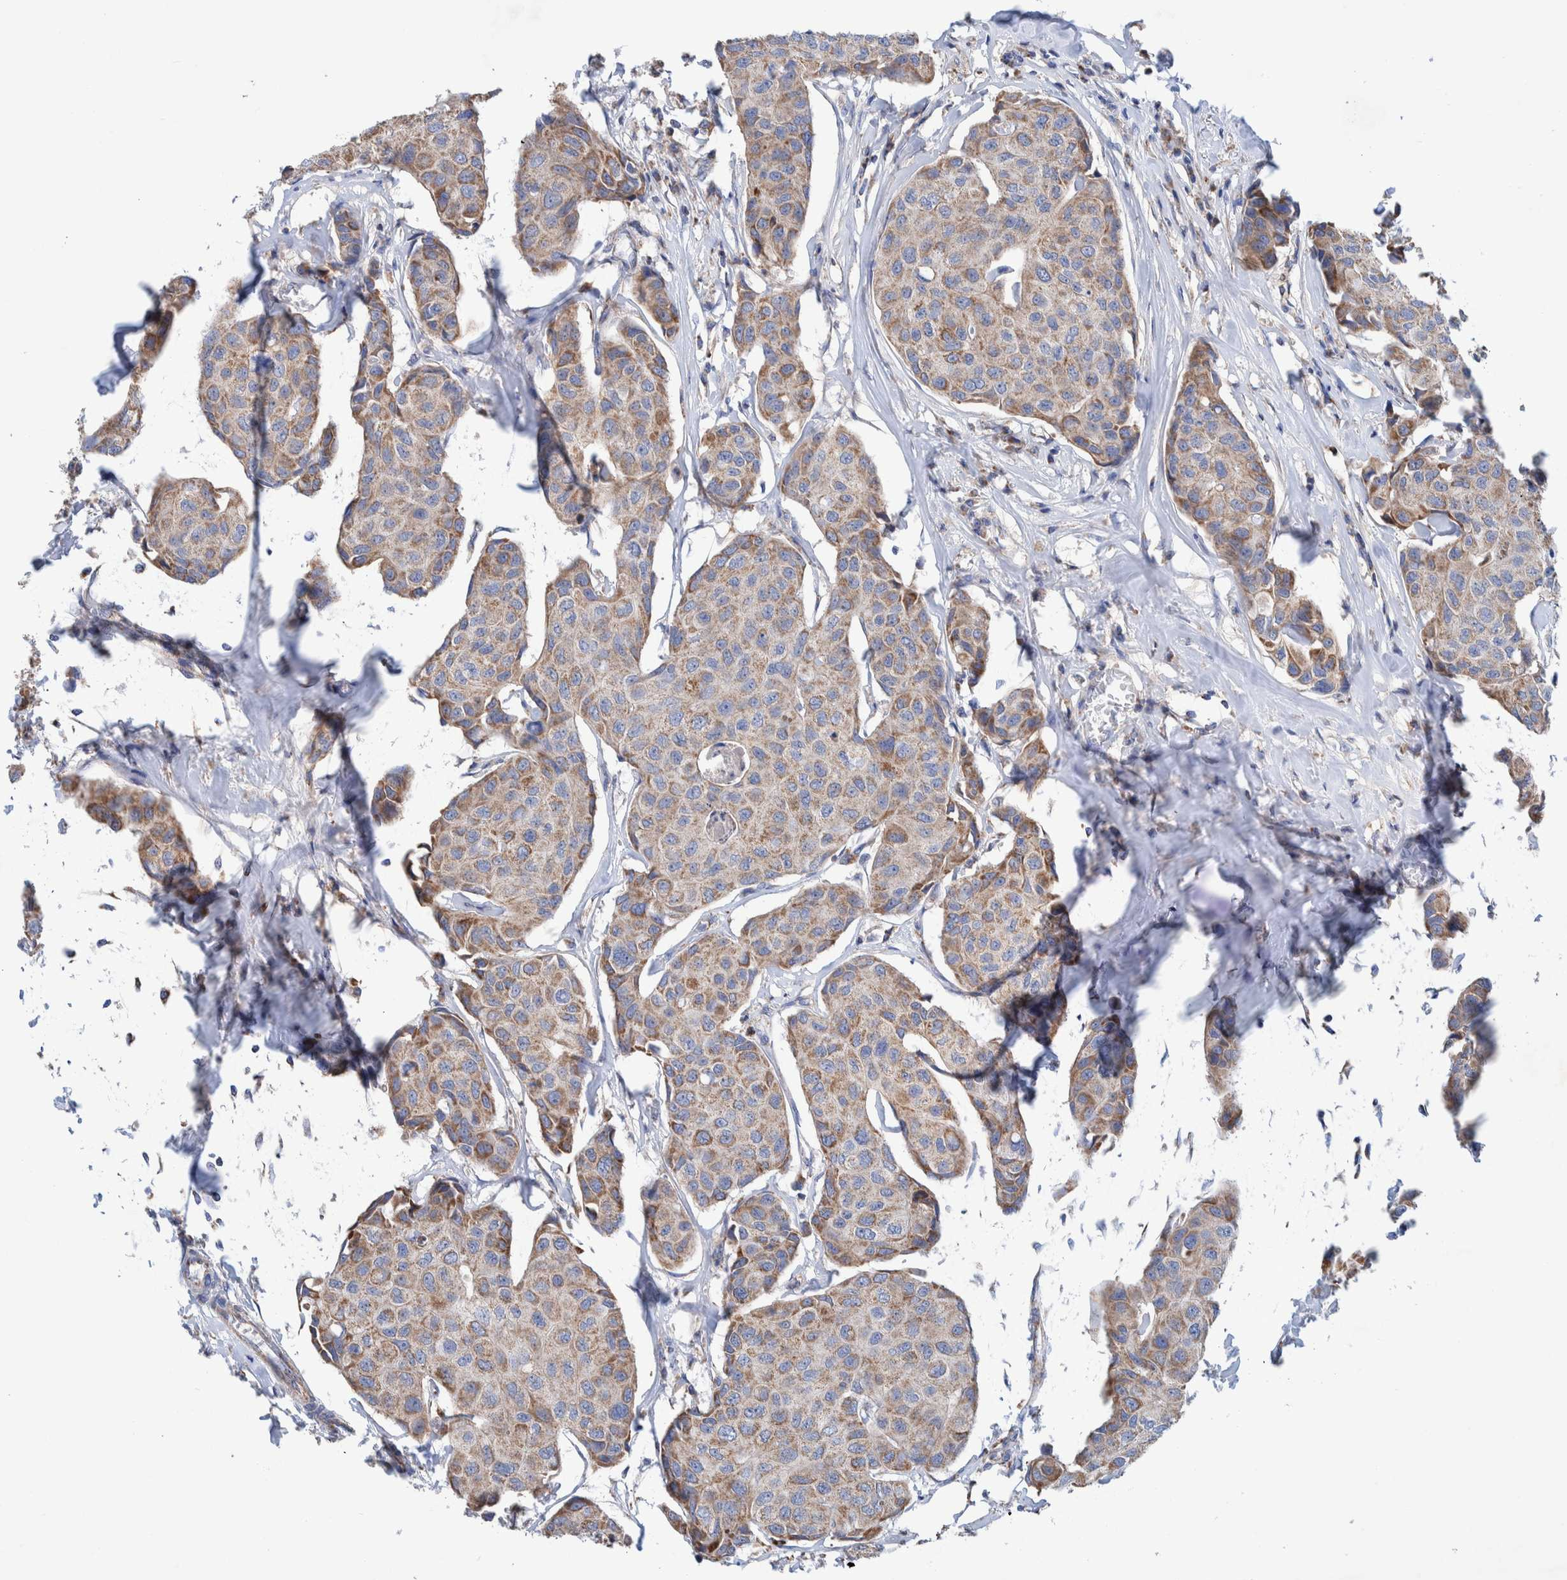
{"staining": {"intensity": "moderate", "quantity": ">75%", "location": "cytoplasmic/membranous"}, "tissue": "breast cancer", "cell_type": "Tumor cells", "image_type": "cancer", "snomed": [{"axis": "morphology", "description": "Duct carcinoma"}, {"axis": "topography", "description": "Breast"}], "caption": "Breast cancer (invasive ductal carcinoma) stained with a brown dye shows moderate cytoplasmic/membranous positive expression in about >75% of tumor cells.", "gene": "DECR1", "patient": {"sex": "female", "age": 80}}